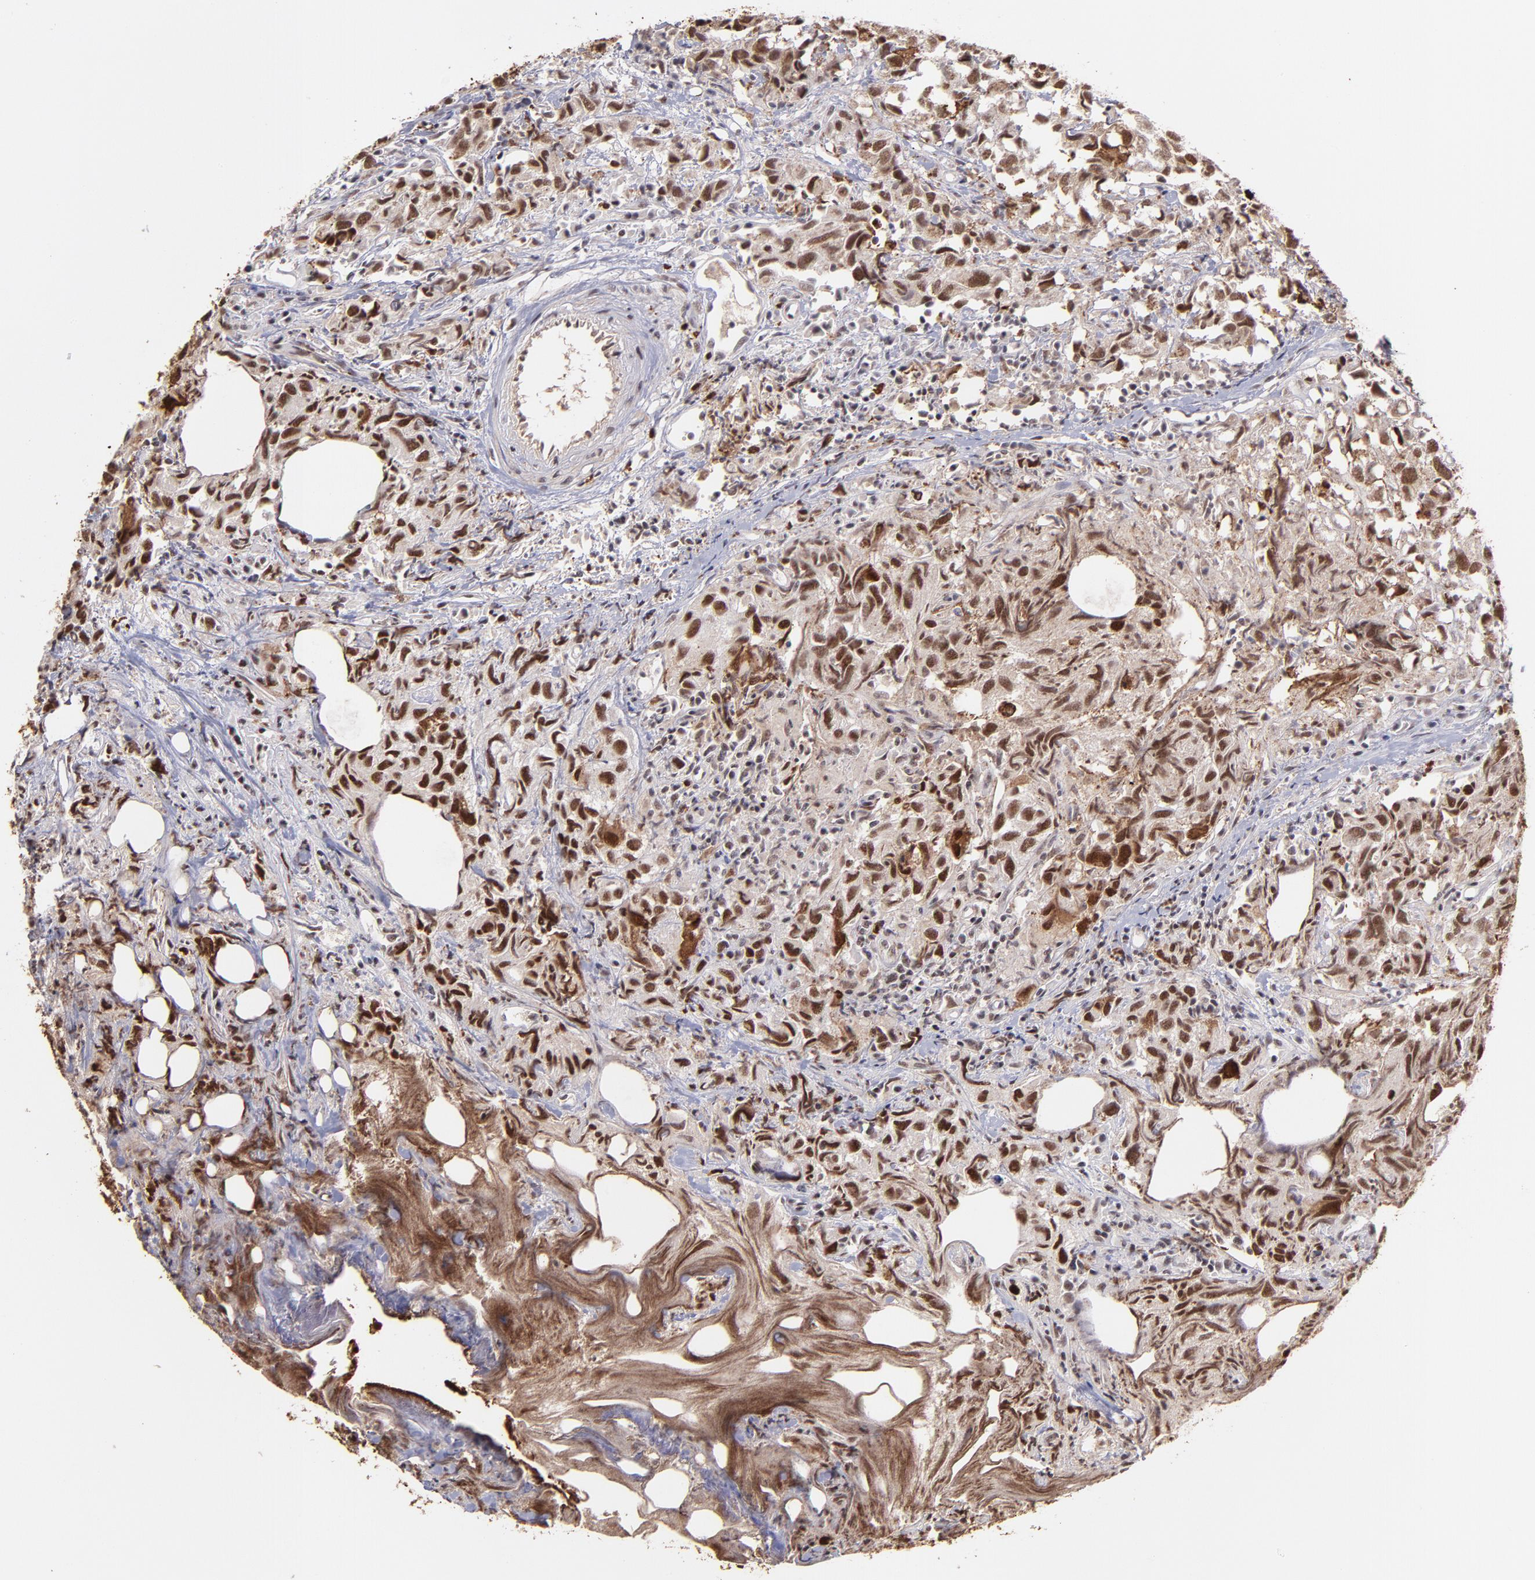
{"staining": {"intensity": "moderate", "quantity": ">75%", "location": "cytoplasmic/membranous,nuclear"}, "tissue": "urothelial cancer", "cell_type": "Tumor cells", "image_type": "cancer", "snomed": [{"axis": "morphology", "description": "Urothelial carcinoma, High grade"}, {"axis": "topography", "description": "Urinary bladder"}], "caption": "The histopathology image shows staining of urothelial carcinoma (high-grade), revealing moderate cytoplasmic/membranous and nuclear protein expression (brown color) within tumor cells. The protein of interest is shown in brown color, while the nuclei are stained blue.", "gene": "ZFX", "patient": {"sex": "female", "age": 75}}